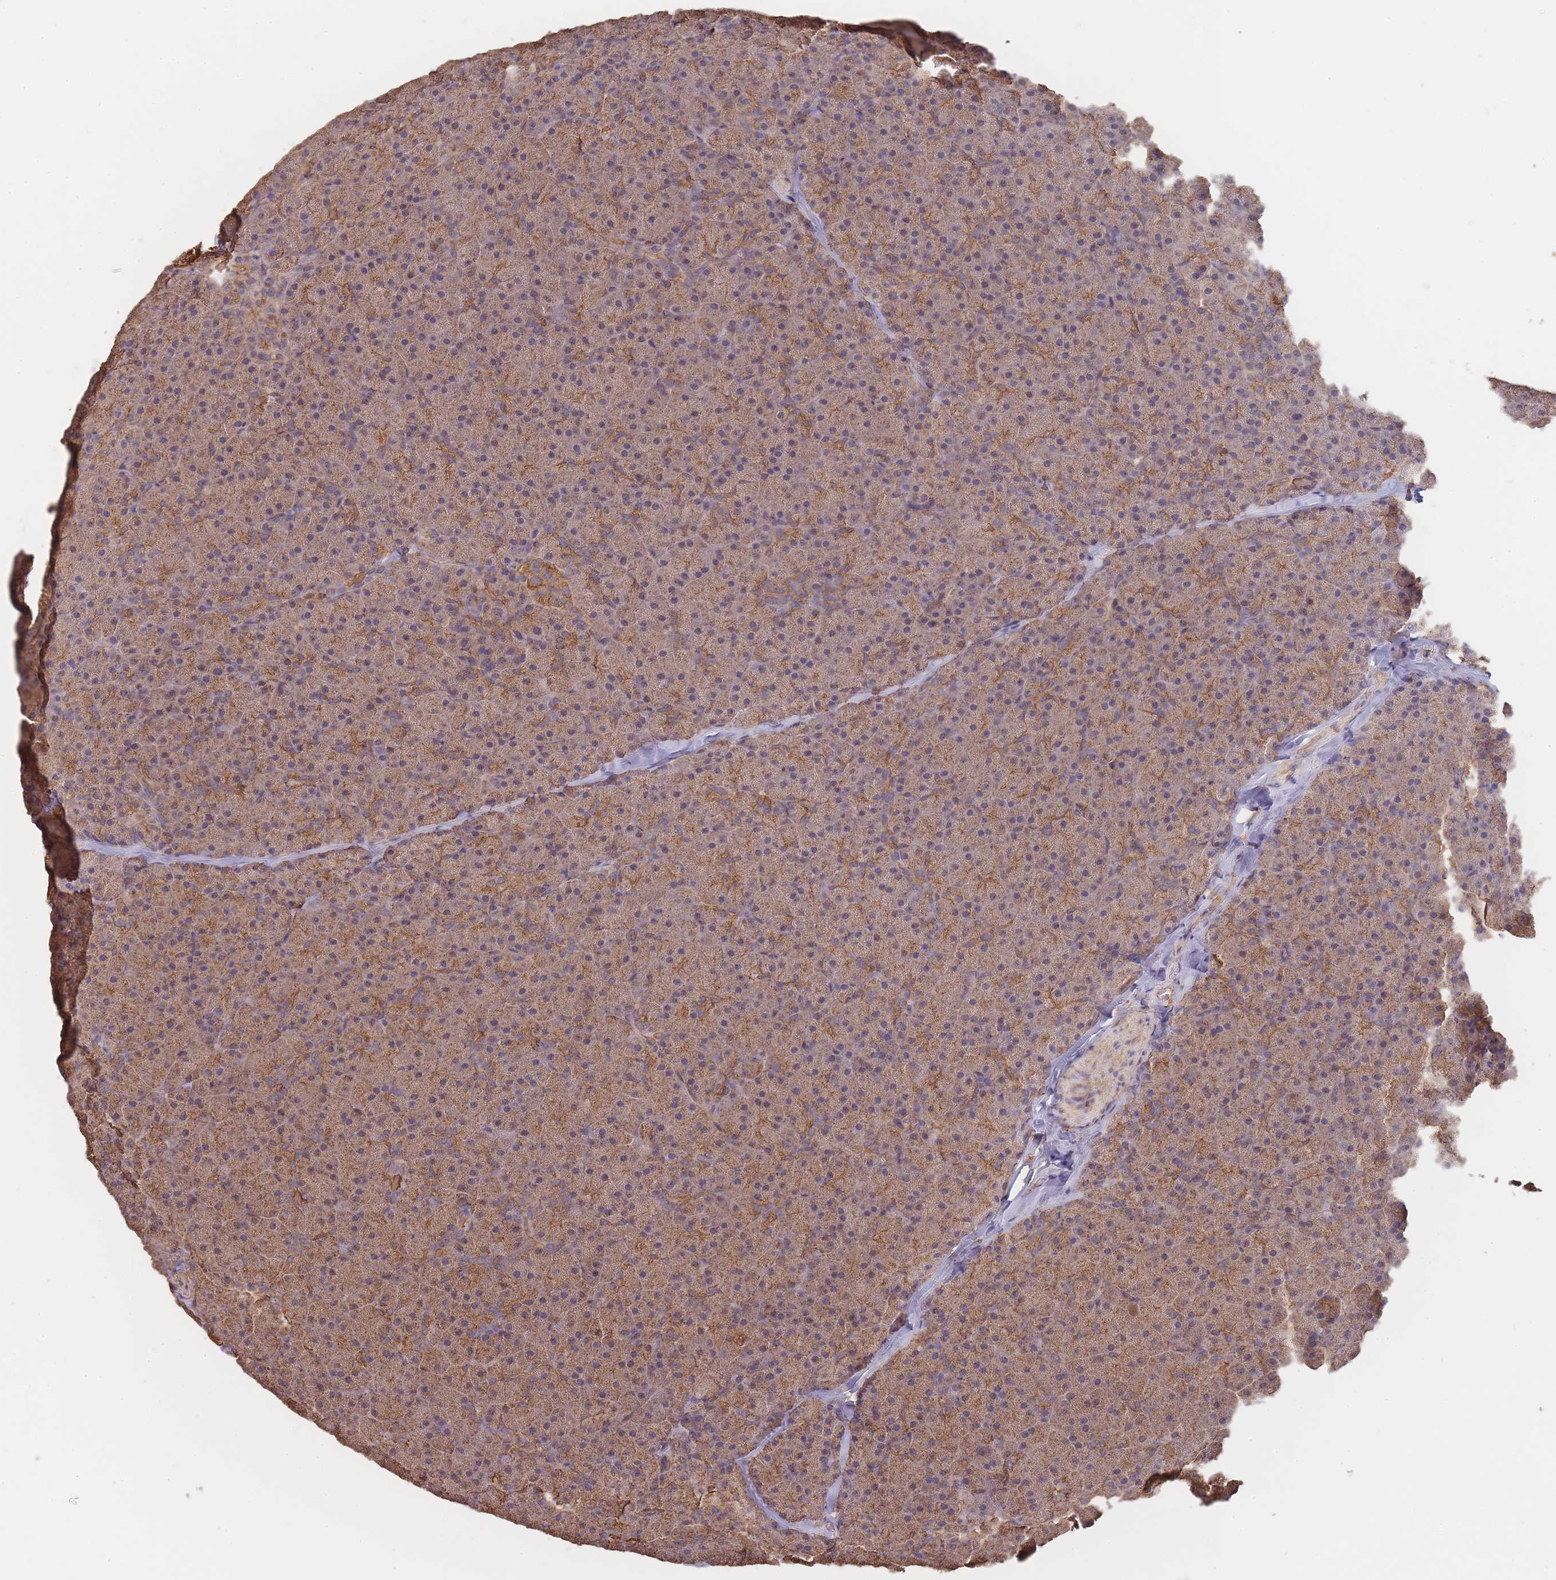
{"staining": {"intensity": "moderate", "quantity": ">75%", "location": "cytoplasmic/membranous"}, "tissue": "pancreas", "cell_type": "Exocrine glandular cells", "image_type": "normal", "snomed": [{"axis": "morphology", "description": "Normal tissue, NOS"}, {"axis": "topography", "description": "Pancreas"}], "caption": "The immunohistochemical stain highlights moderate cytoplasmic/membranous expression in exocrine glandular cells of unremarkable pancreas.", "gene": "METRN", "patient": {"sex": "male", "age": 36}}